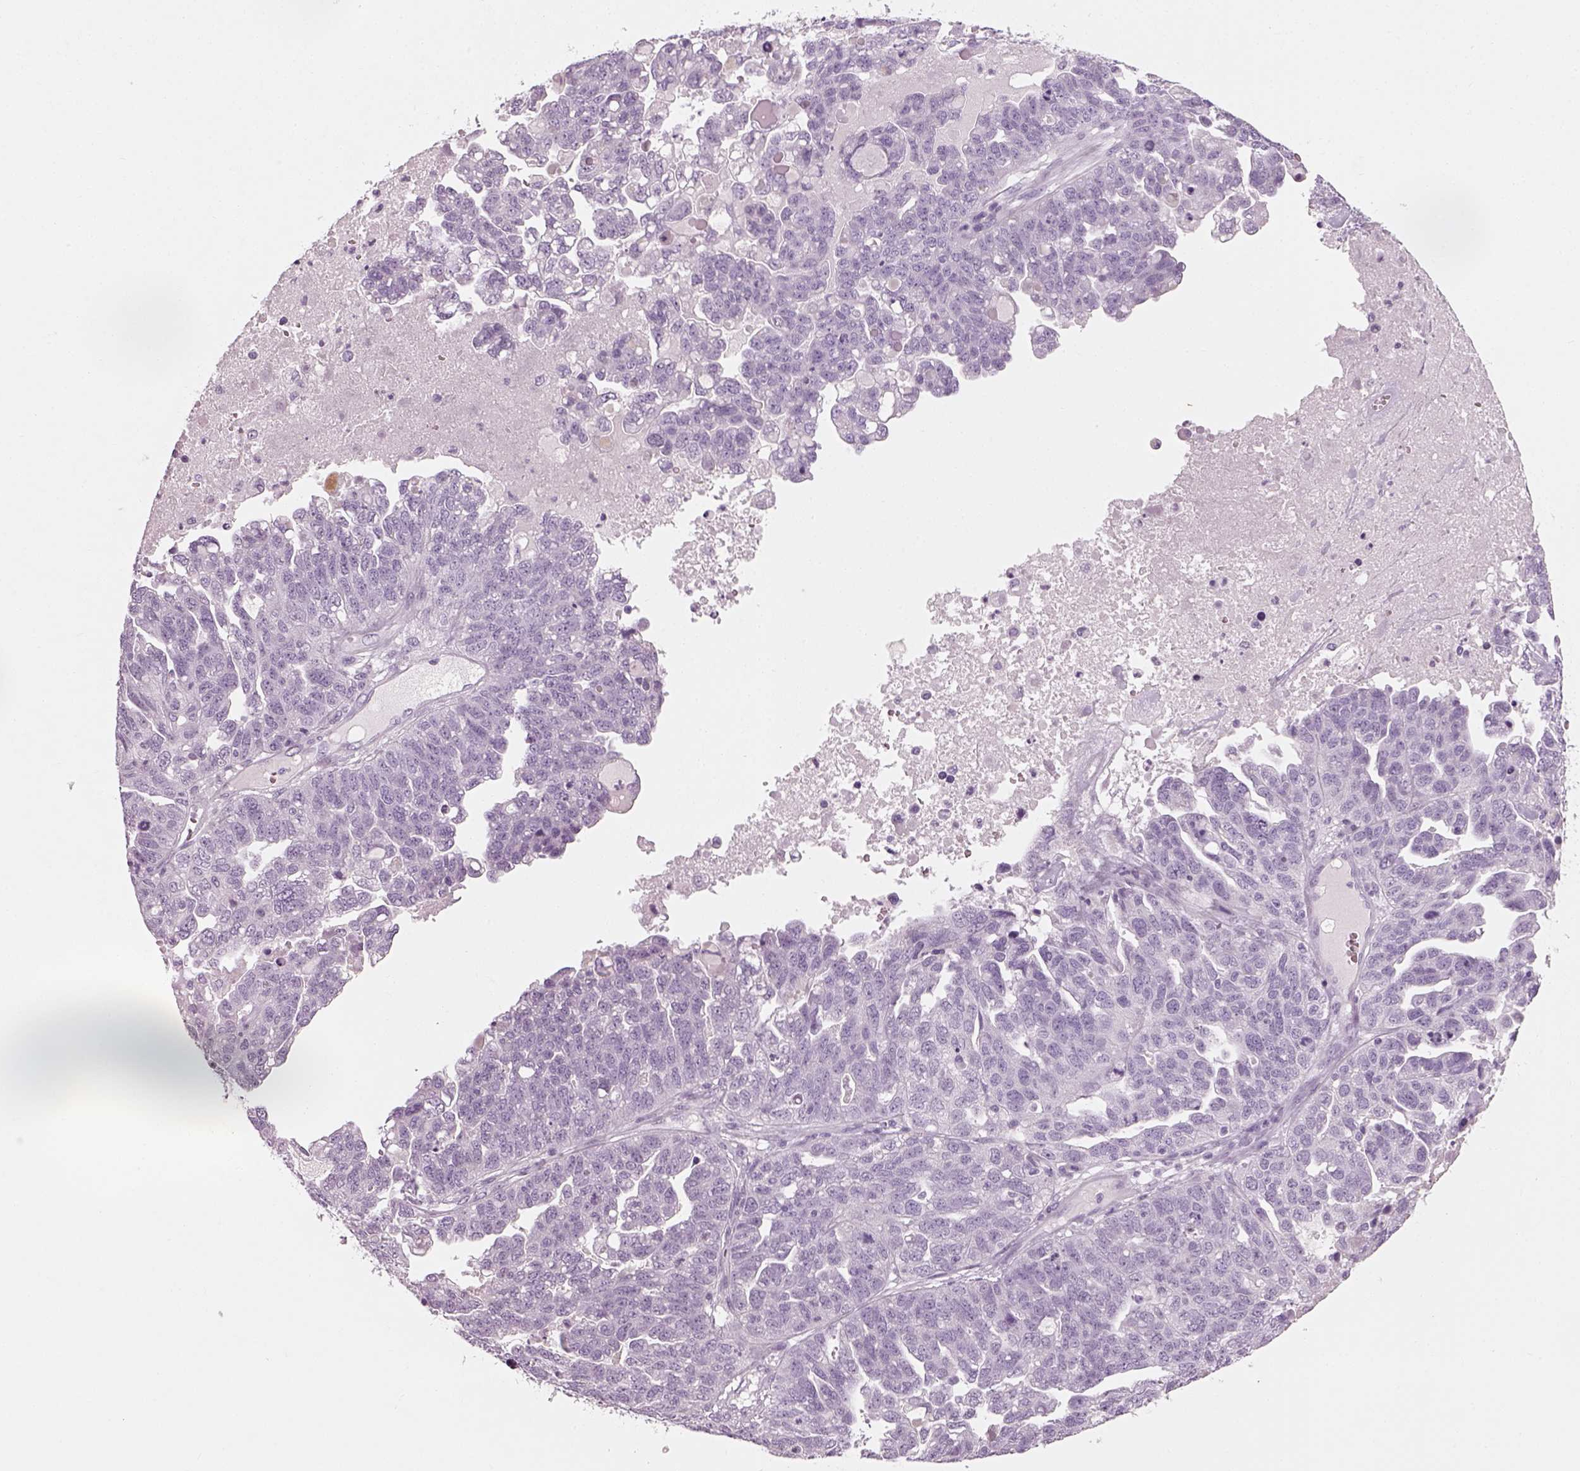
{"staining": {"intensity": "negative", "quantity": "none", "location": "none"}, "tissue": "ovarian cancer", "cell_type": "Tumor cells", "image_type": "cancer", "snomed": [{"axis": "morphology", "description": "Cystadenocarcinoma, serous, NOS"}, {"axis": "topography", "description": "Ovary"}], "caption": "DAB immunohistochemical staining of human ovarian cancer (serous cystadenocarcinoma) reveals no significant staining in tumor cells.", "gene": "TH", "patient": {"sex": "female", "age": 71}}